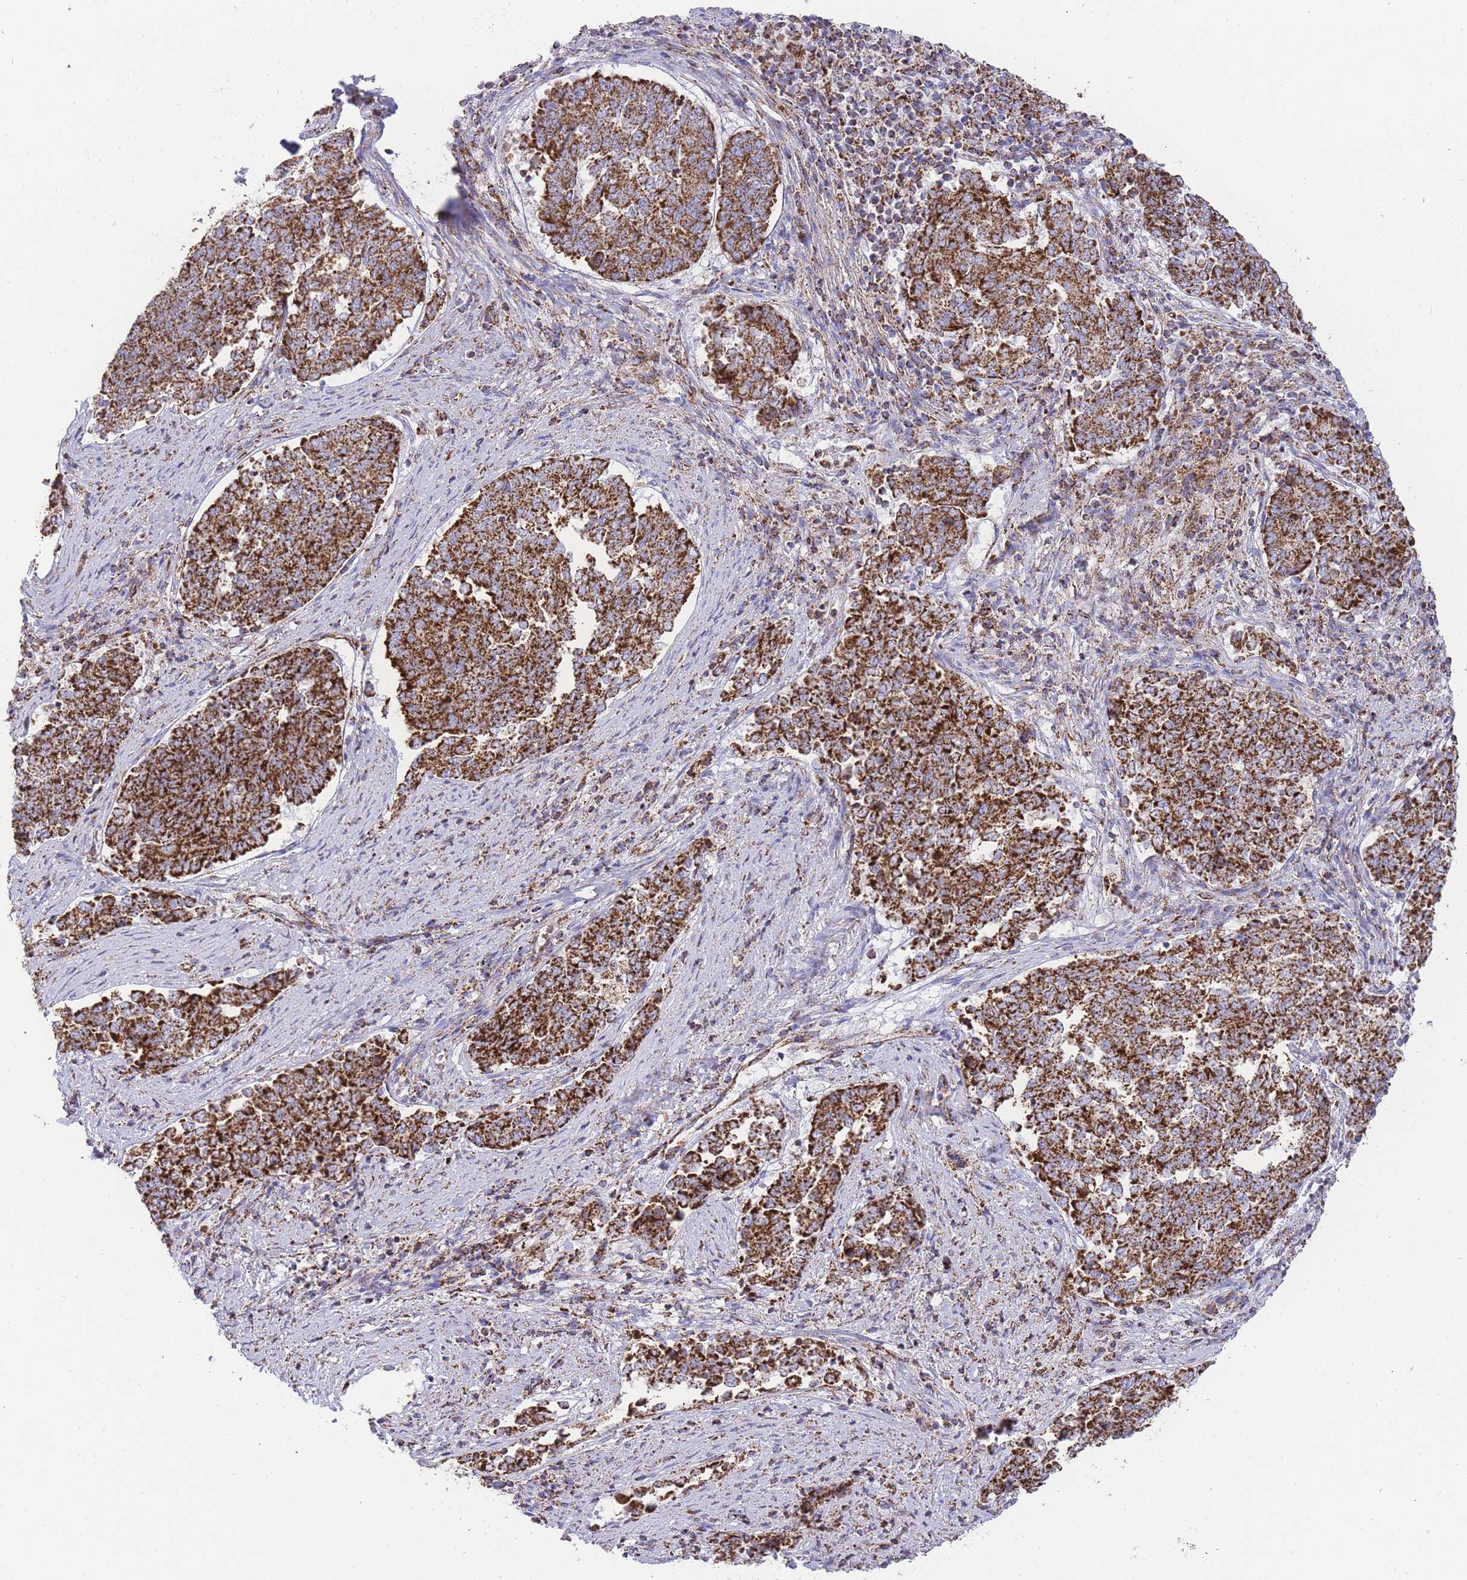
{"staining": {"intensity": "strong", "quantity": ">75%", "location": "cytoplasmic/membranous"}, "tissue": "endometrial cancer", "cell_type": "Tumor cells", "image_type": "cancer", "snomed": [{"axis": "morphology", "description": "Adenocarcinoma, NOS"}, {"axis": "topography", "description": "Endometrium"}], "caption": "DAB (3,3'-diaminobenzidine) immunohistochemical staining of endometrial cancer (adenocarcinoma) exhibits strong cytoplasmic/membranous protein staining in about >75% of tumor cells.", "gene": "GSTM1", "patient": {"sex": "female", "age": 80}}